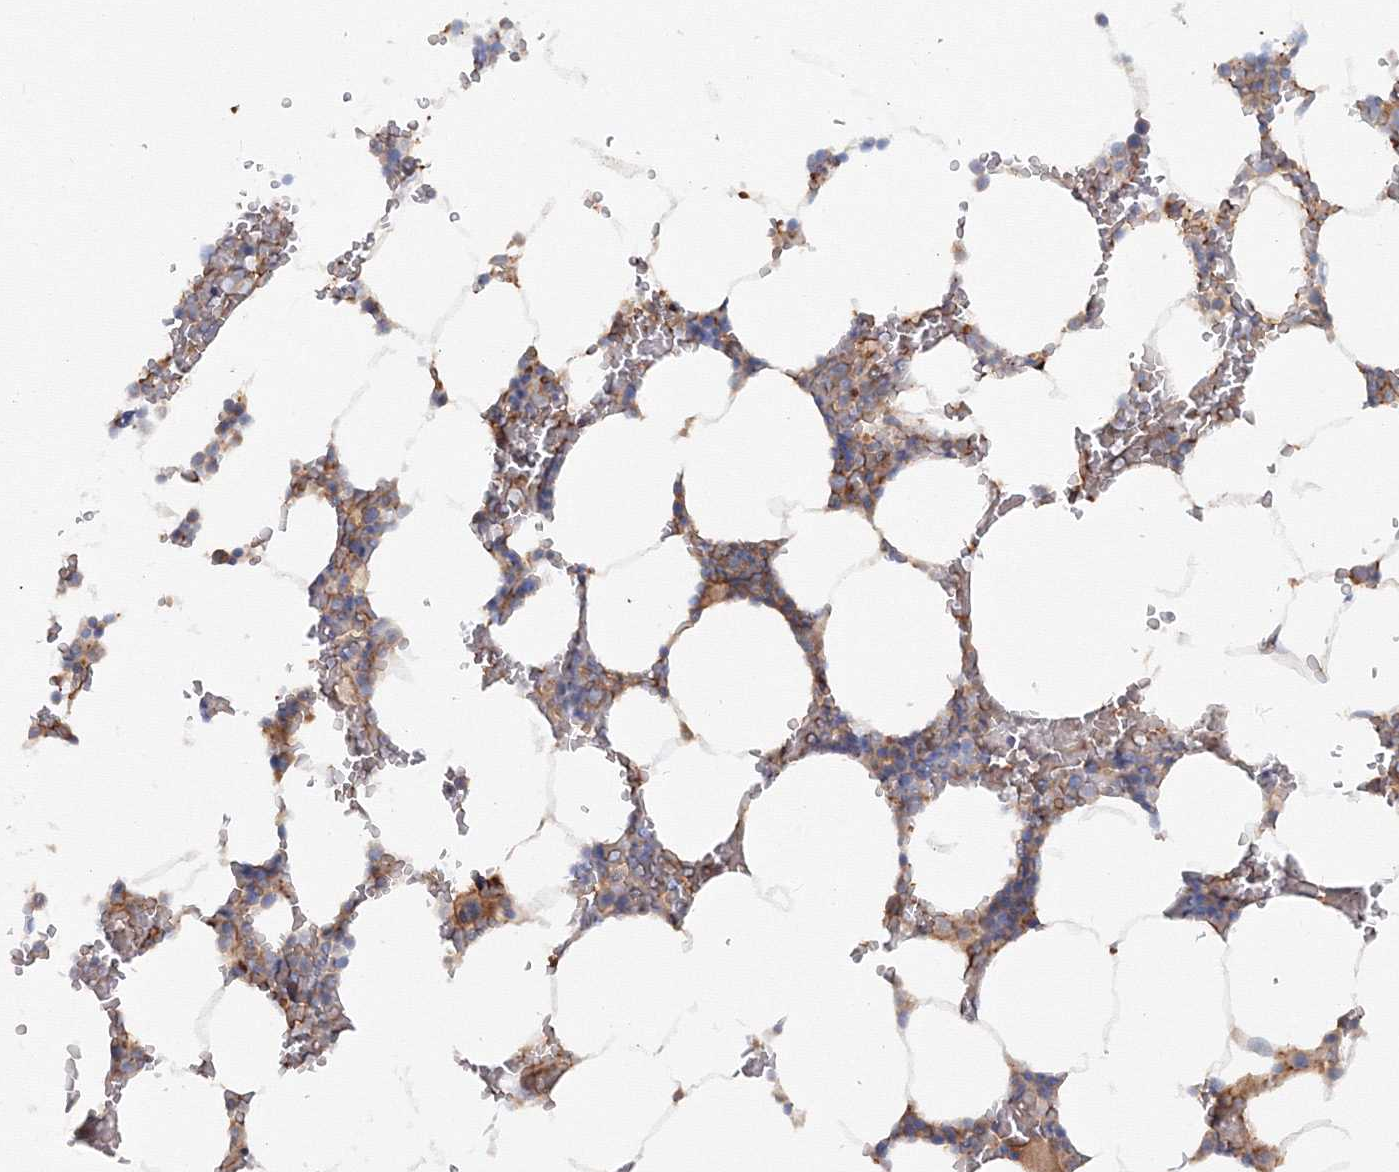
{"staining": {"intensity": "weak", "quantity": "25%-75%", "location": "cytoplasmic/membranous"}, "tissue": "bone marrow", "cell_type": "Hematopoietic cells", "image_type": "normal", "snomed": [{"axis": "morphology", "description": "Normal tissue, NOS"}, {"axis": "topography", "description": "Bone marrow"}], "caption": "Immunohistochemistry (IHC) (DAB (3,3'-diaminobenzidine)) staining of normal human bone marrow reveals weak cytoplasmic/membranous protein positivity in about 25%-75% of hematopoietic cells.", "gene": "EXOC1", "patient": {"sex": "male", "age": 70}}